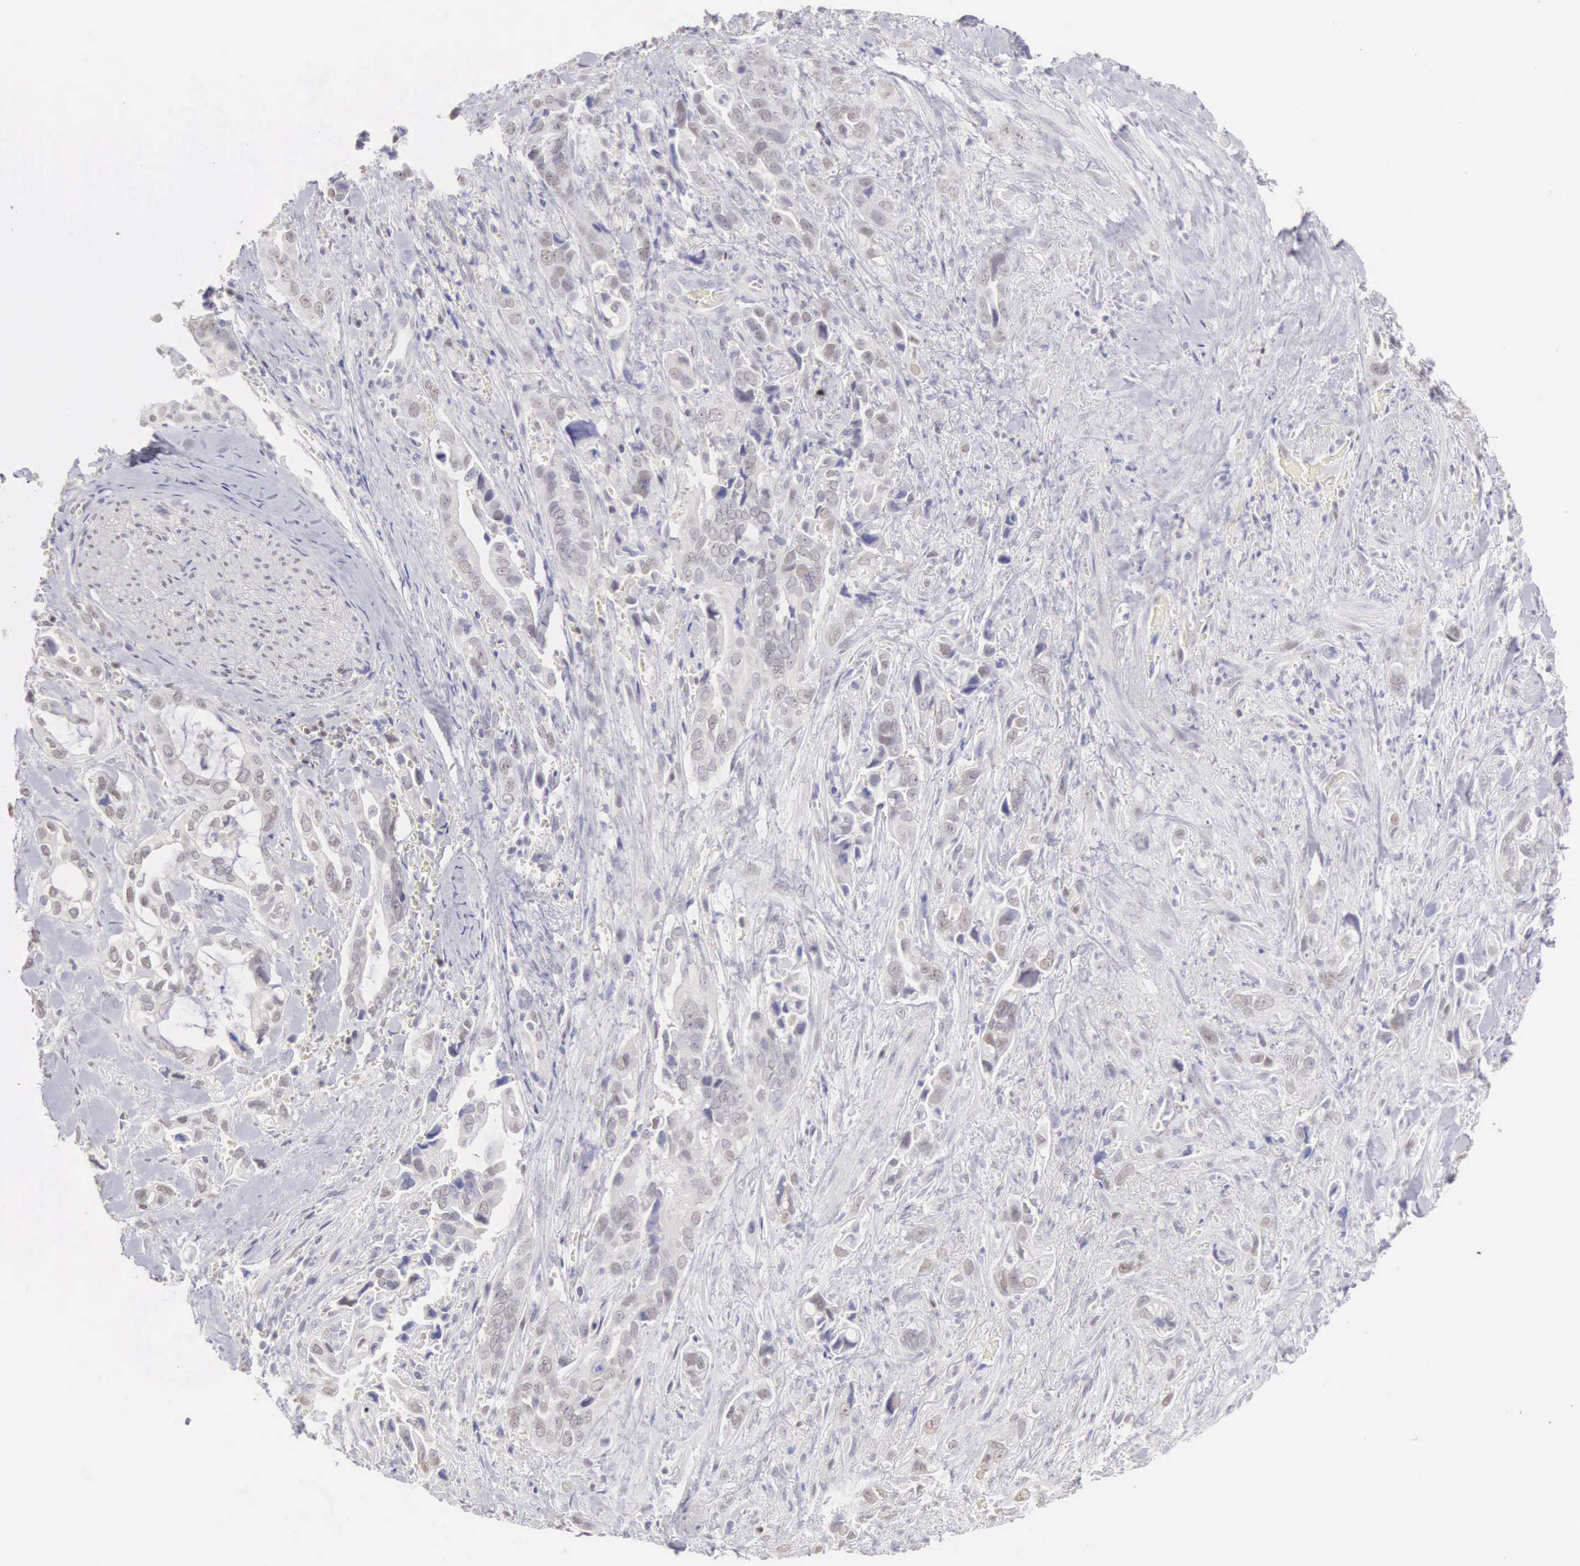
{"staining": {"intensity": "weak", "quantity": "<25%", "location": "nuclear"}, "tissue": "pancreatic cancer", "cell_type": "Tumor cells", "image_type": "cancer", "snomed": [{"axis": "morphology", "description": "Adenocarcinoma, NOS"}, {"axis": "topography", "description": "Pancreas"}], "caption": "Human pancreatic adenocarcinoma stained for a protein using IHC demonstrates no expression in tumor cells.", "gene": "UBA1", "patient": {"sex": "male", "age": 69}}